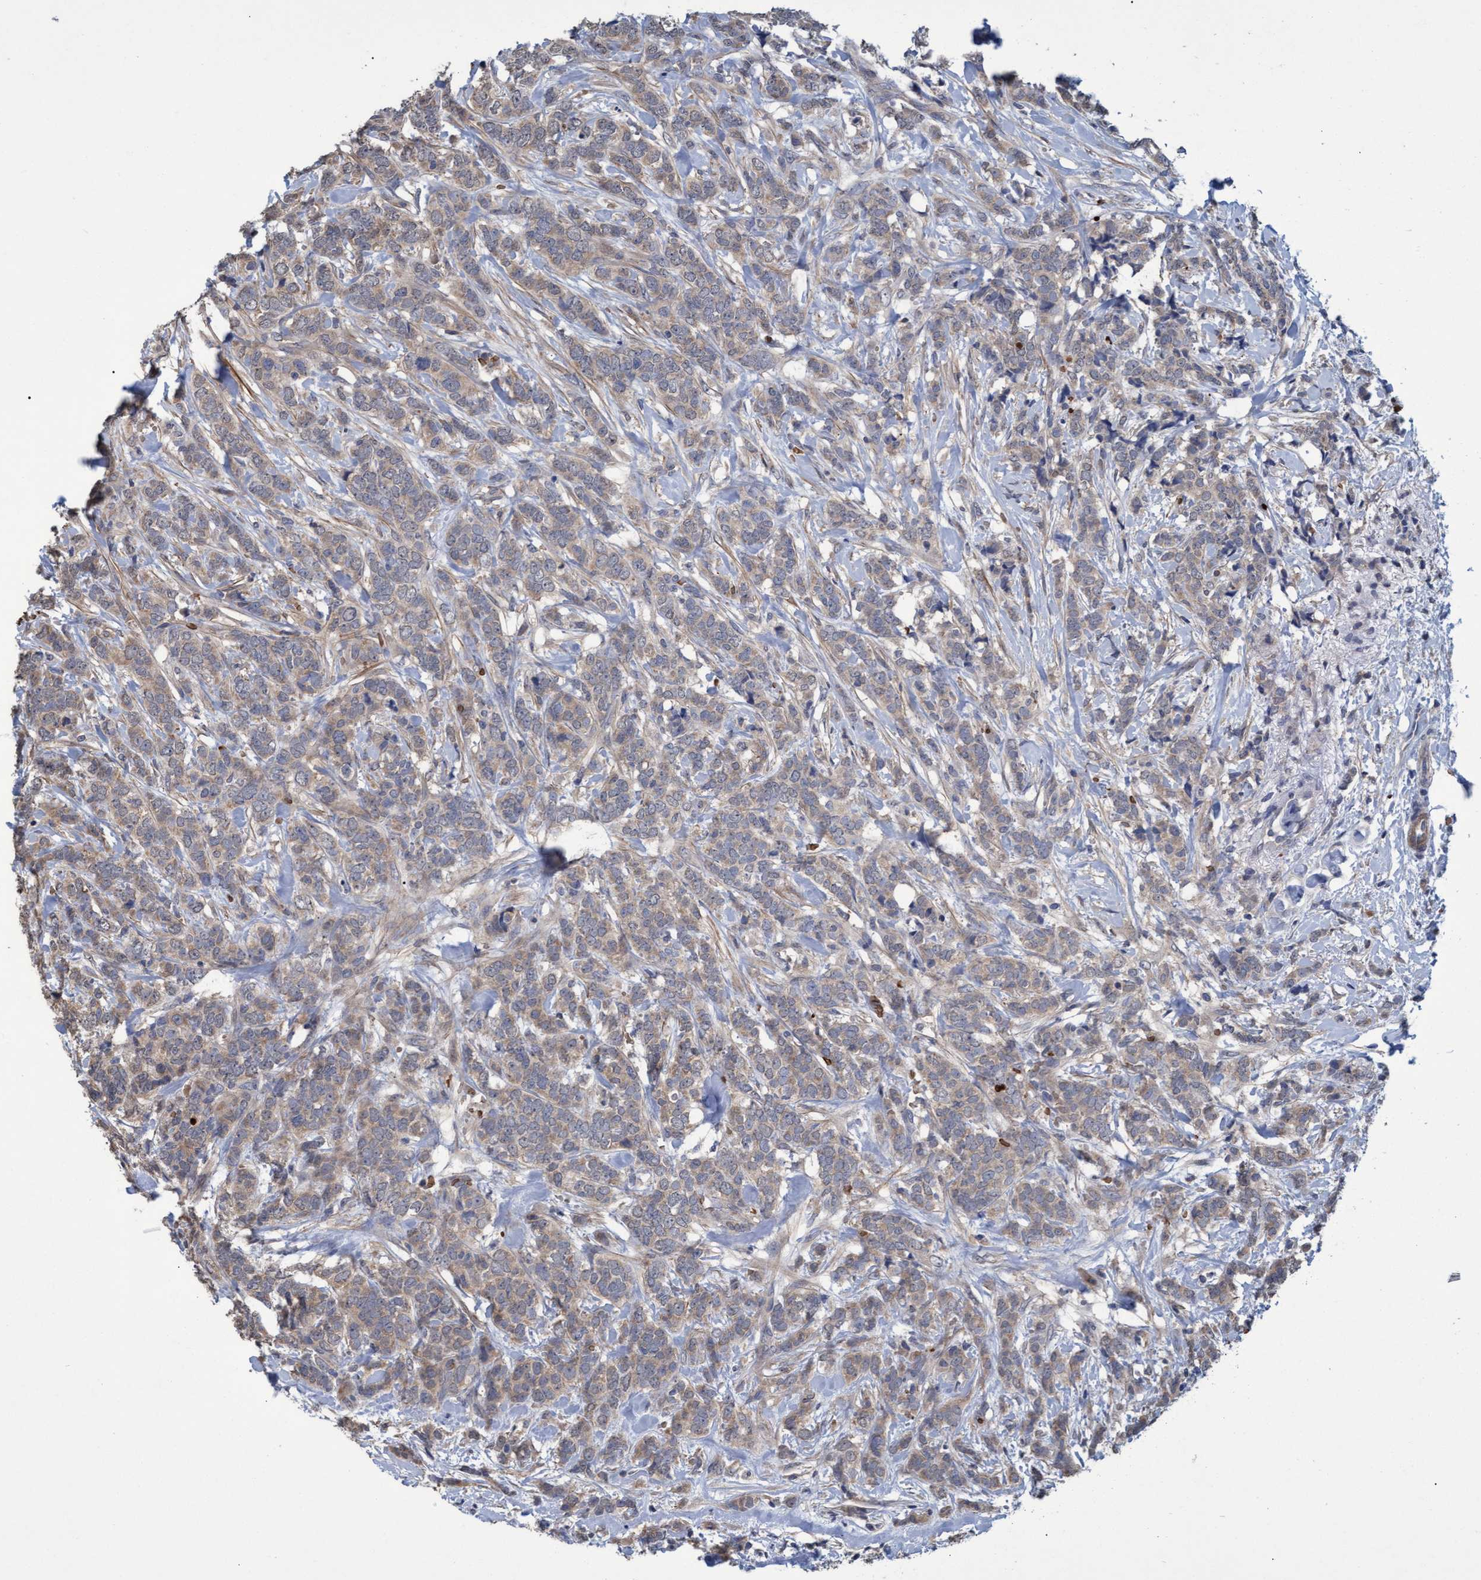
{"staining": {"intensity": "weak", "quantity": ">75%", "location": "cytoplasmic/membranous"}, "tissue": "breast cancer", "cell_type": "Tumor cells", "image_type": "cancer", "snomed": [{"axis": "morphology", "description": "Lobular carcinoma"}, {"axis": "topography", "description": "Skin"}, {"axis": "topography", "description": "Breast"}], "caption": "Immunohistochemical staining of breast cancer reveals weak cytoplasmic/membranous protein expression in approximately >75% of tumor cells.", "gene": "NAA15", "patient": {"sex": "female", "age": 46}}